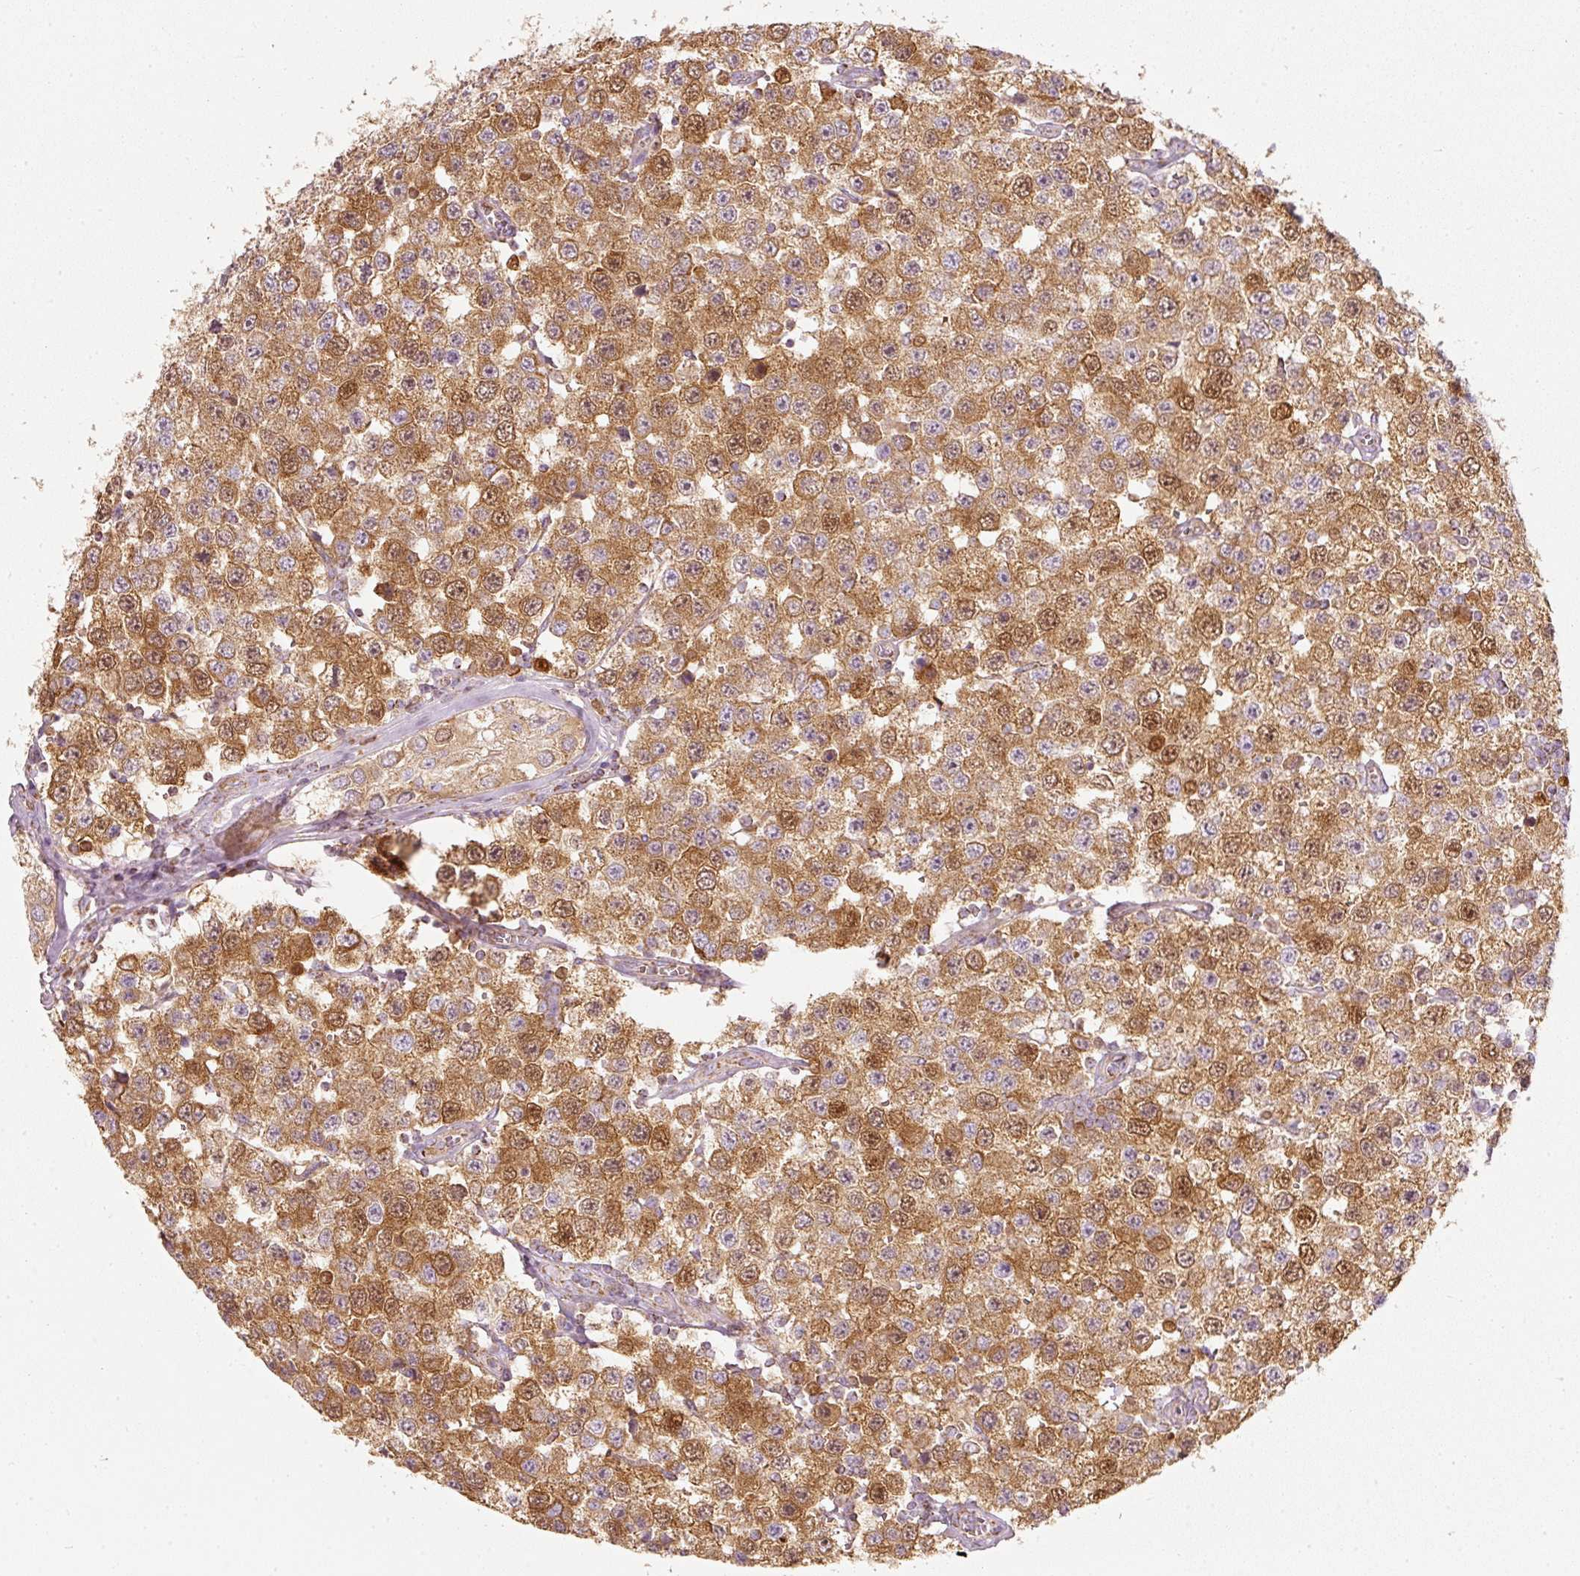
{"staining": {"intensity": "moderate", "quantity": ">75%", "location": "cytoplasmic/membranous,nuclear"}, "tissue": "testis cancer", "cell_type": "Tumor cells", "image_type": "cancer", "snomed": [{"axis": "morphology", "description": "Seminoma, NOS"}, {"axis": "topography", "description": "Testis"}], "caption": "IHC micrograph of seminoma (testis) stained for a protein (brown), which reveals medium levels of moderate cytoplasmic/membranous and nuclear staining in approximately >75% of tumor cells.", "gene": "DUT", "patient": {"sex": "male", "age": 34}}